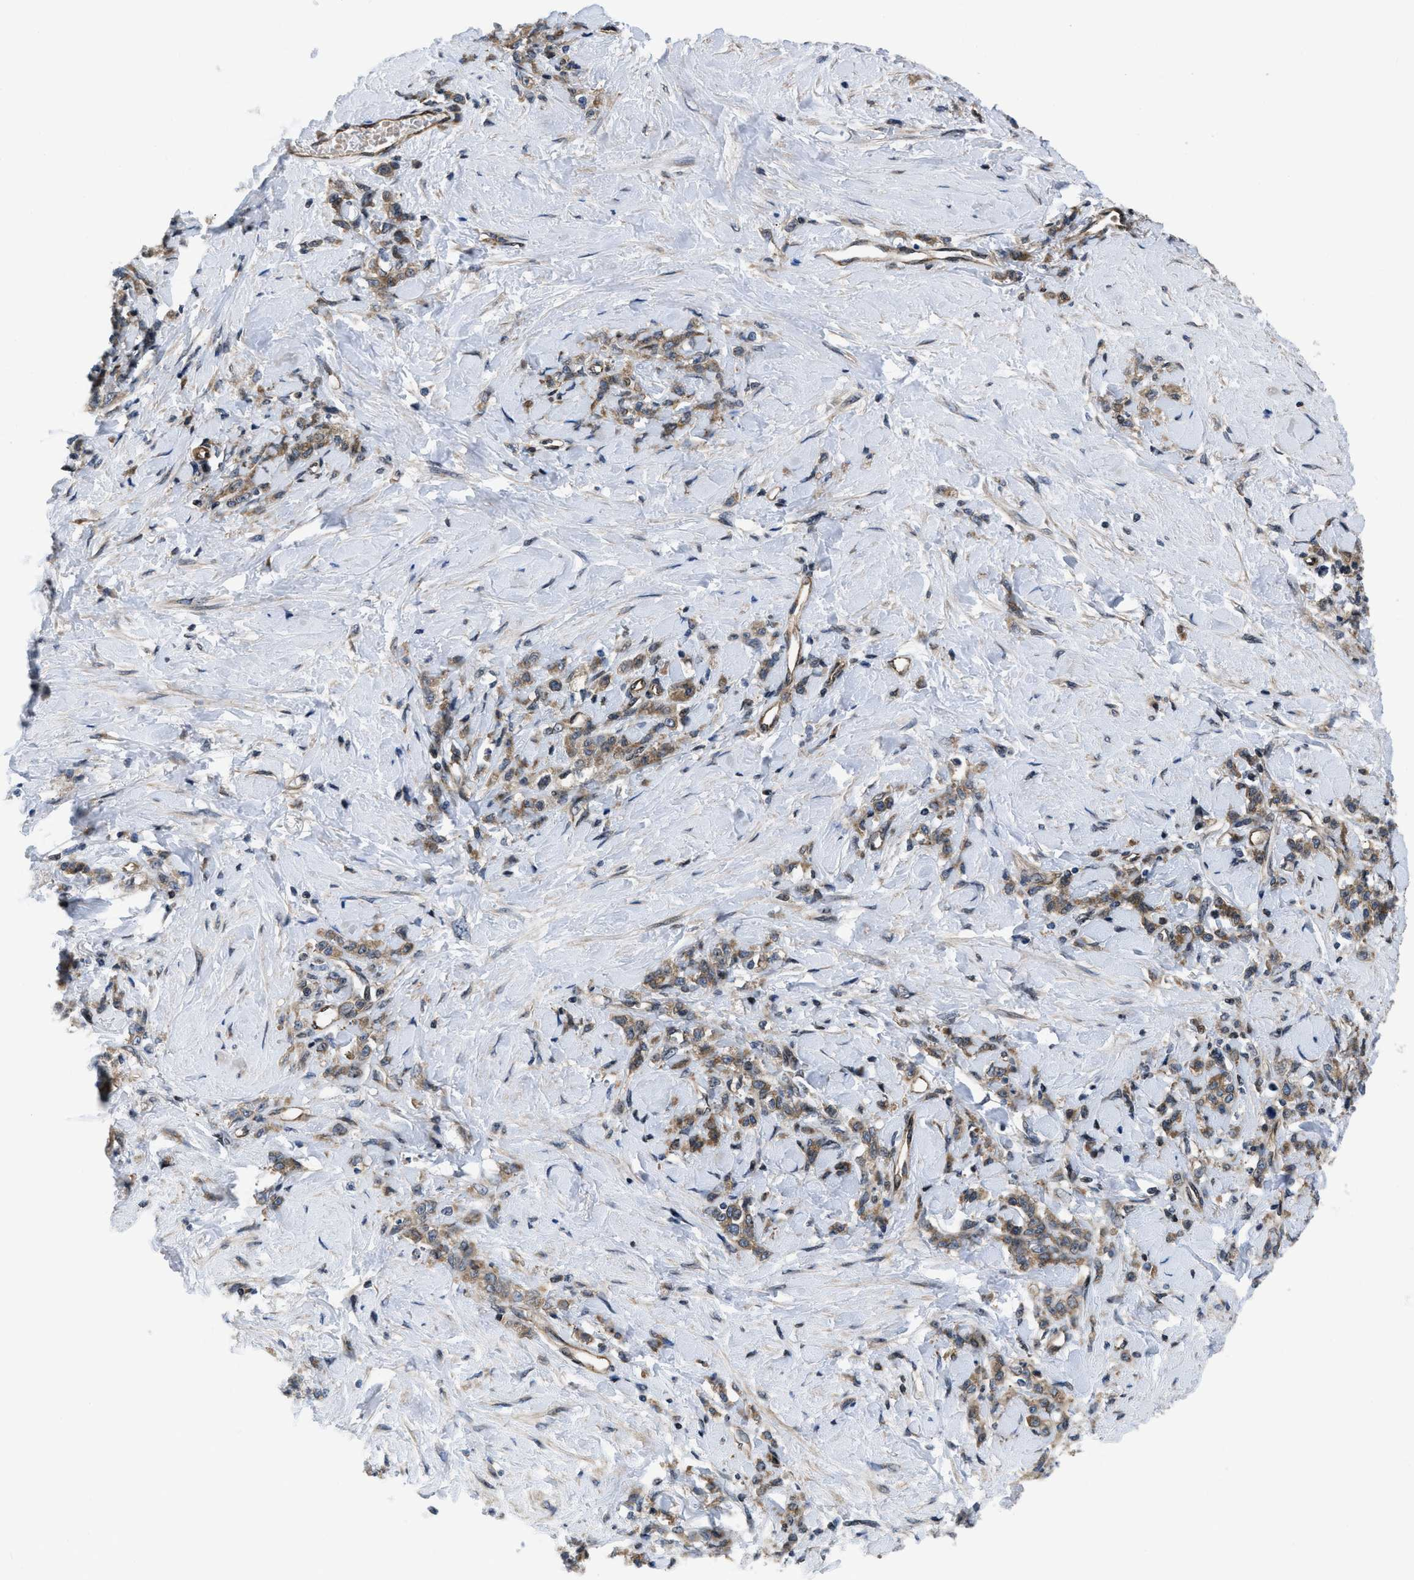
{"staining": {"intensity": "moderate", "quantity": ">75%", "location": "cytoplasmic/membranous"}, "tissue": "stomach cancer", "cell_type": "Tumor cells", "image_type": "cancer", "snomed": [{"axis": "morphology", "description": "Adenocarcinoma, NOS"}, {"axis": "topography", "description": "Stomach"}], "caption": "Protein staining shows moderate cytoplasmic/membranous staining in about >75% of tumor cells in stomach cancer (adenocarcinoma). The protein is shown in brown color, while the nuclei are stained blue.", "gene": "PPP2CB", "patient": {"sex": "male", "age": 82}}